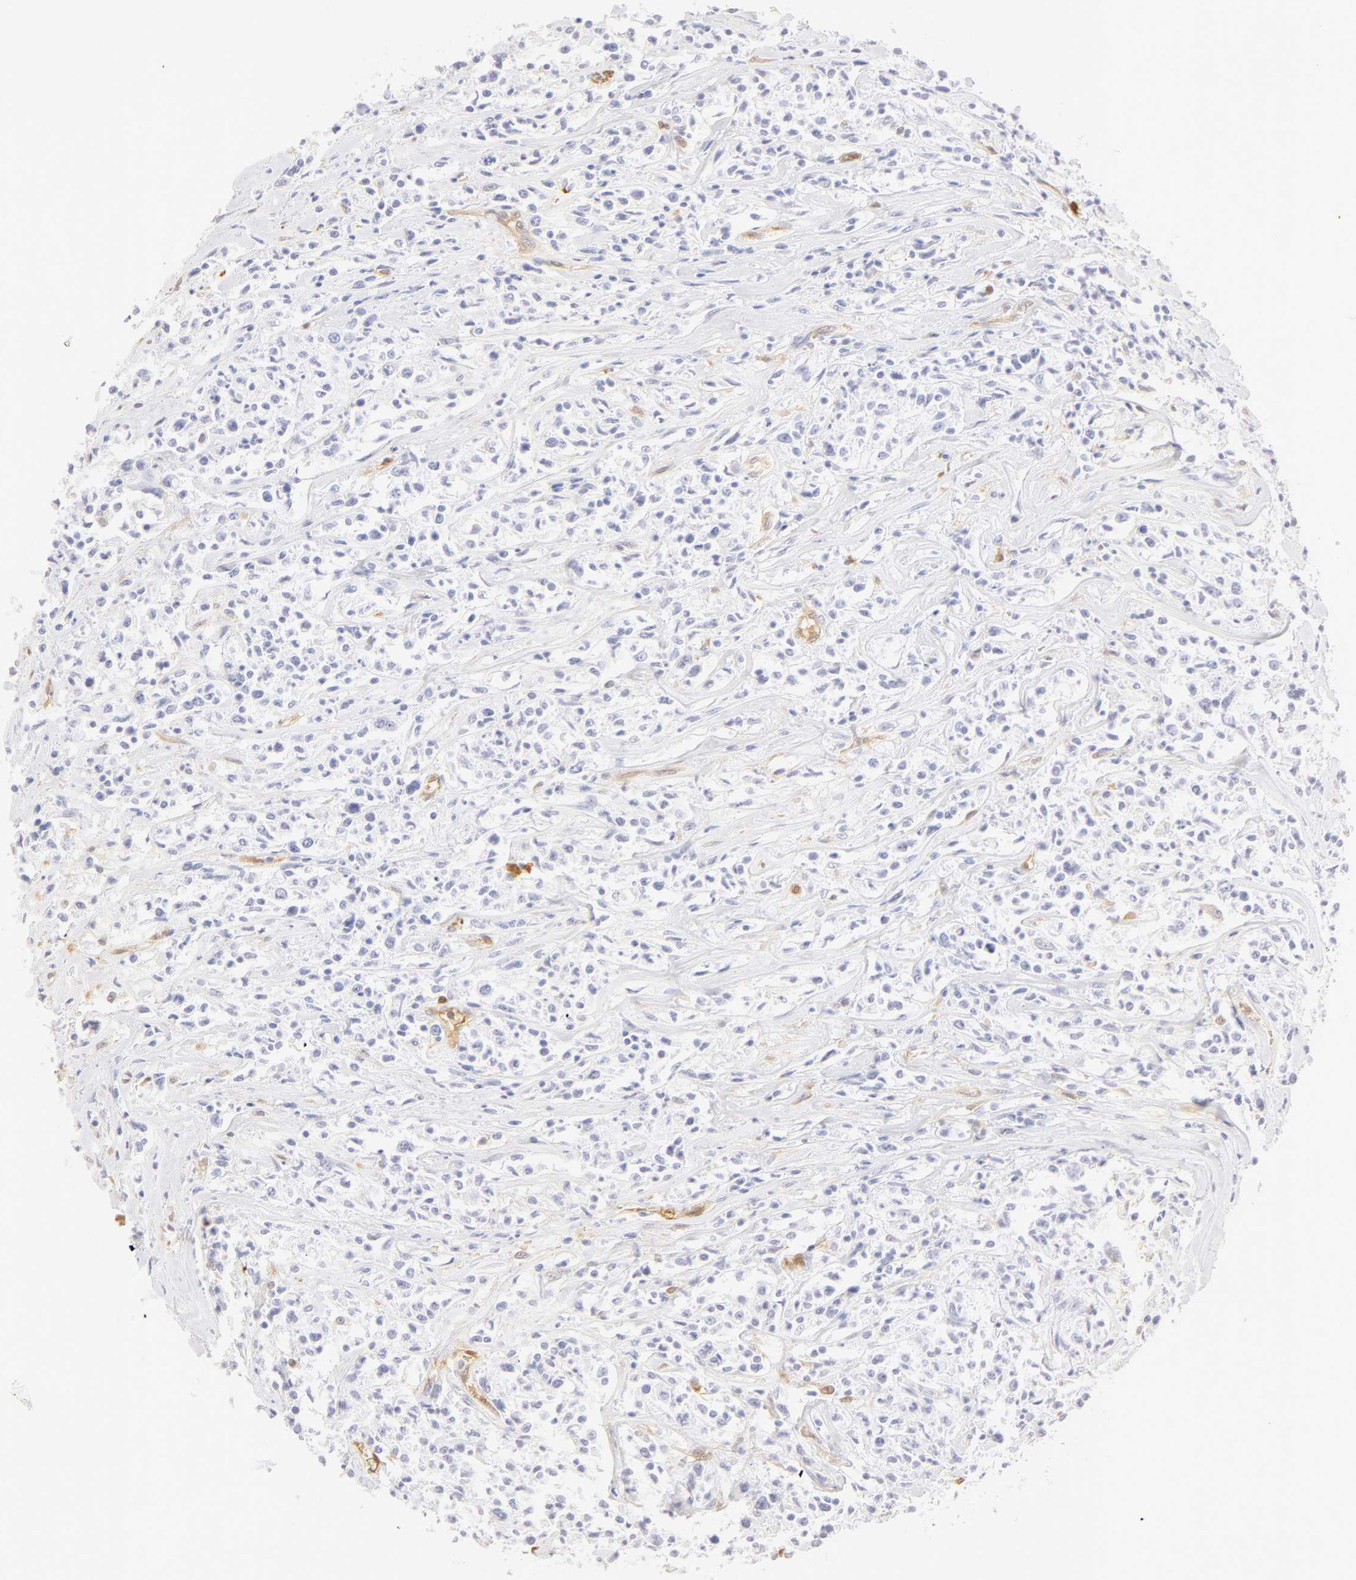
{"staining": {"intensity": "negative", "quantity": "none", "location": "none"}, "tissue": "lymphoma", "cell_type": "Tumor cells", "image_type": "cancer", "snomed": [{"axis": "morphology", "description": "Malignant lymphoma, non-Hodgkin's type, Low grade"}, {"axis": "topography", "description": "Small intestine"}], "caption": "IHC of lymphoma reveals no staining in tumor cells.", "gene": "CA2", "patient": {"sex": "female", "age": 59}}